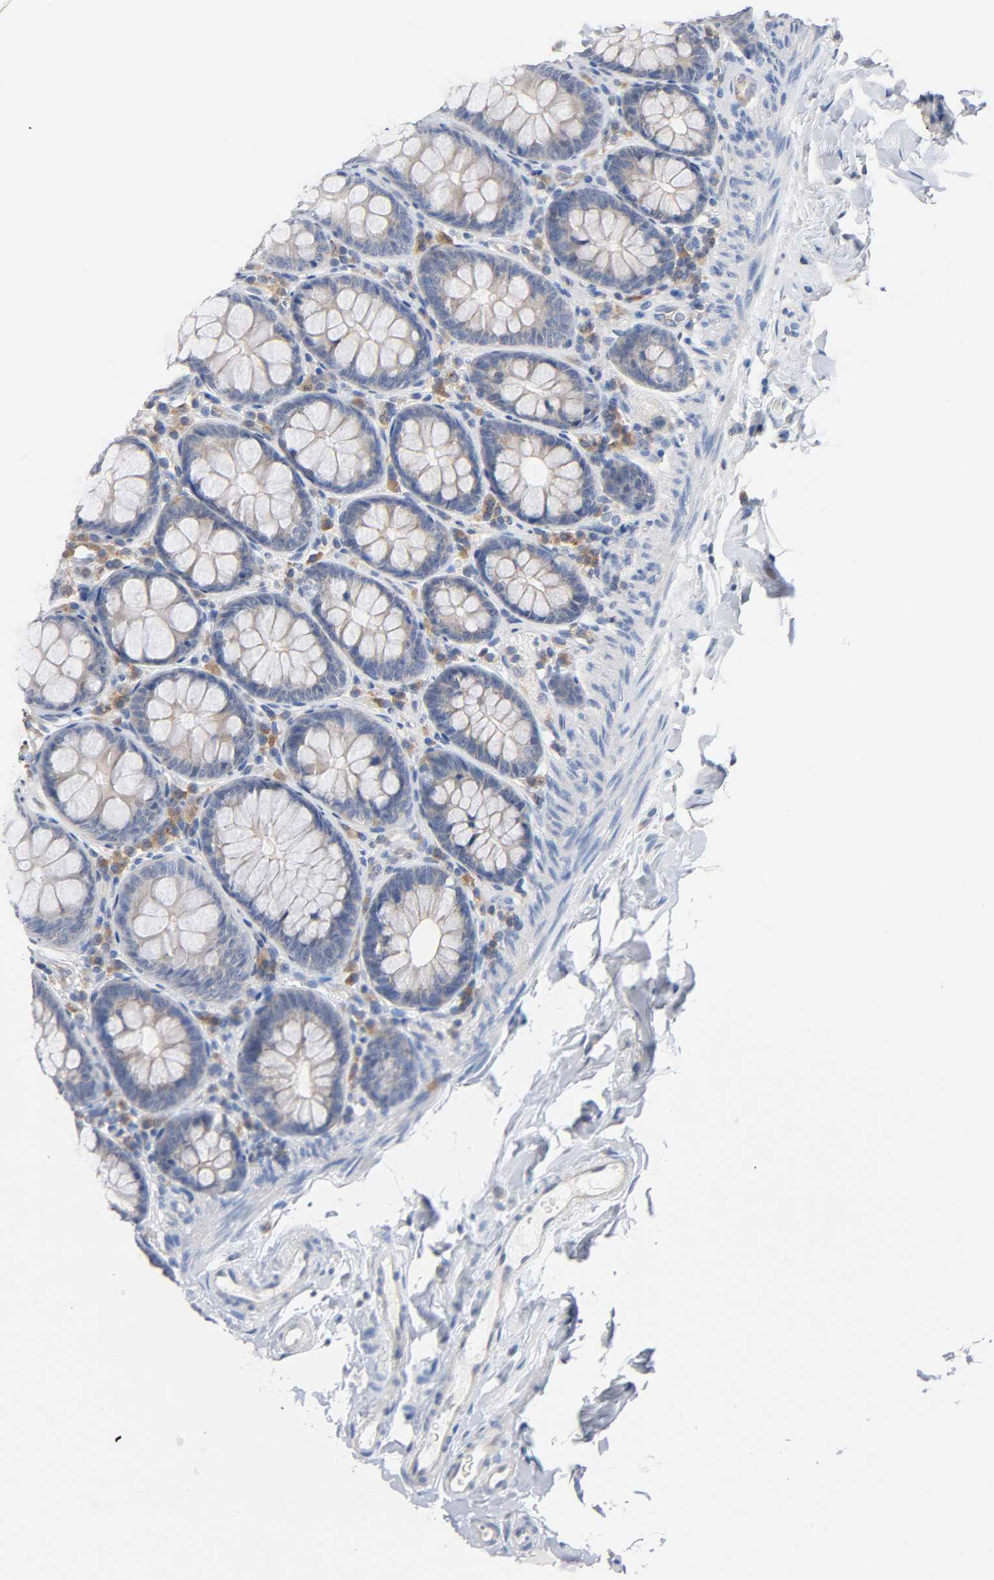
{"staining": {"intensity": "negative", "quantity": "none", "location": "none"}, "tissue": "colon", "cell_type": "Endothelial cells", "image_type": "normal", "snomed": [{"axis": "morphology", "description": "Normal tissue, NOS"}, {"axis": "topography", "description": "Colon"}], "caption": "Endothelial cells show no significant protein staining in benign colon.", "gene": "MALT1", "patient": {"sex": "female", "age": 61}}